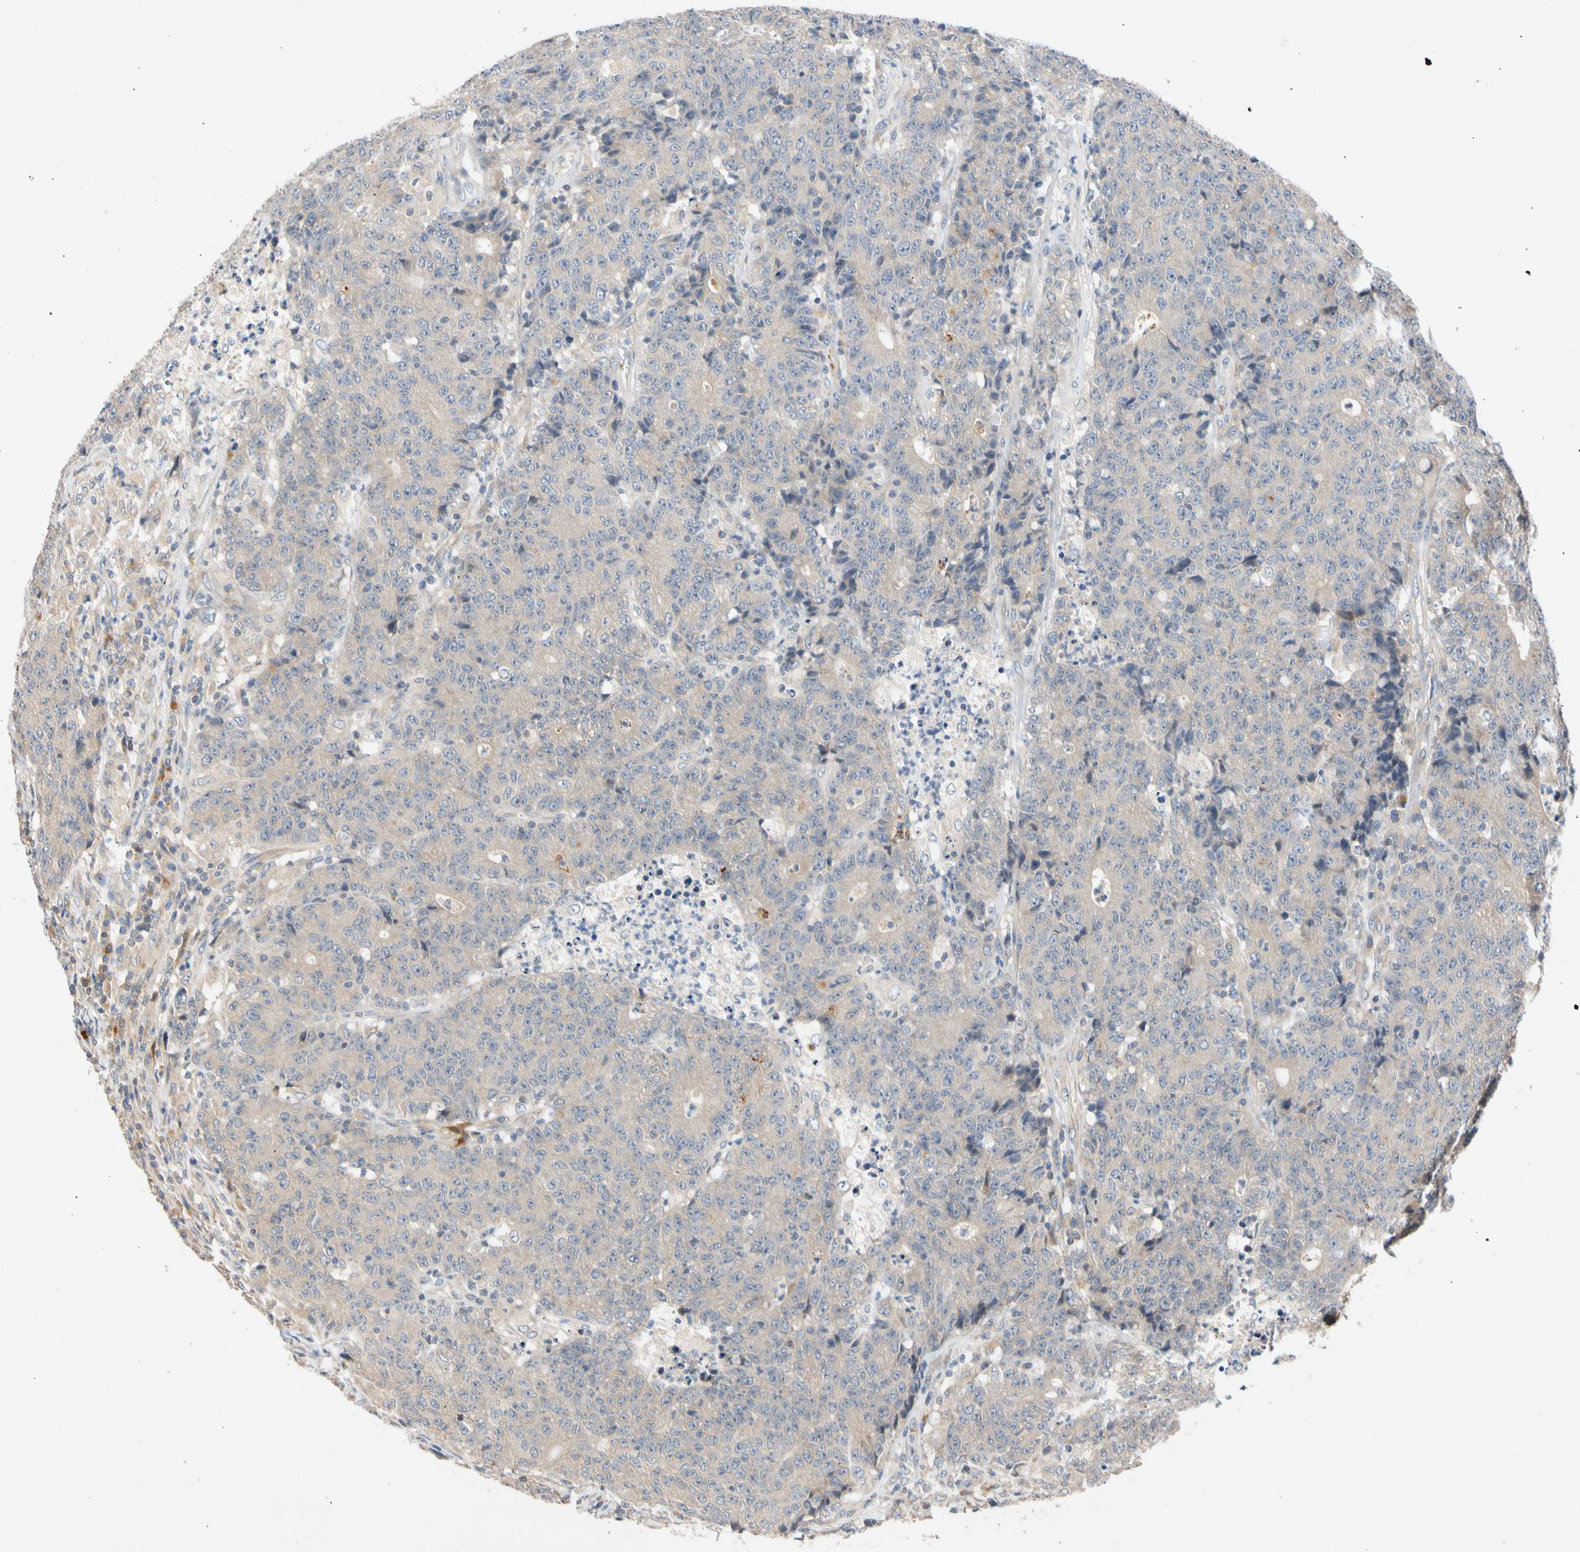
{"staining": {"intensity": "weak", "quantity": ">75%", "location": "cytoplasmic/membranous"}, "tissue": "colorectal cancer", "cell_type": "Tumor cells", "image_type": "cancer", "snomed": [{"axis": "morphology", "description": "Normal tissue, NOS"}, {"axis": "morphology", "description": "Adenocarcinoma, NOS"}, {"axis": "topography", "description": "Colon"}], "caption": "Colorectal cancer (adenocarcinoma) stained for a protein (brown) exhibits weak cytoplasmic/membranous positive positivity in about >75% of tumor cells.", "gene": "CNST", "patient": {"sex": "female", "age": 75}}